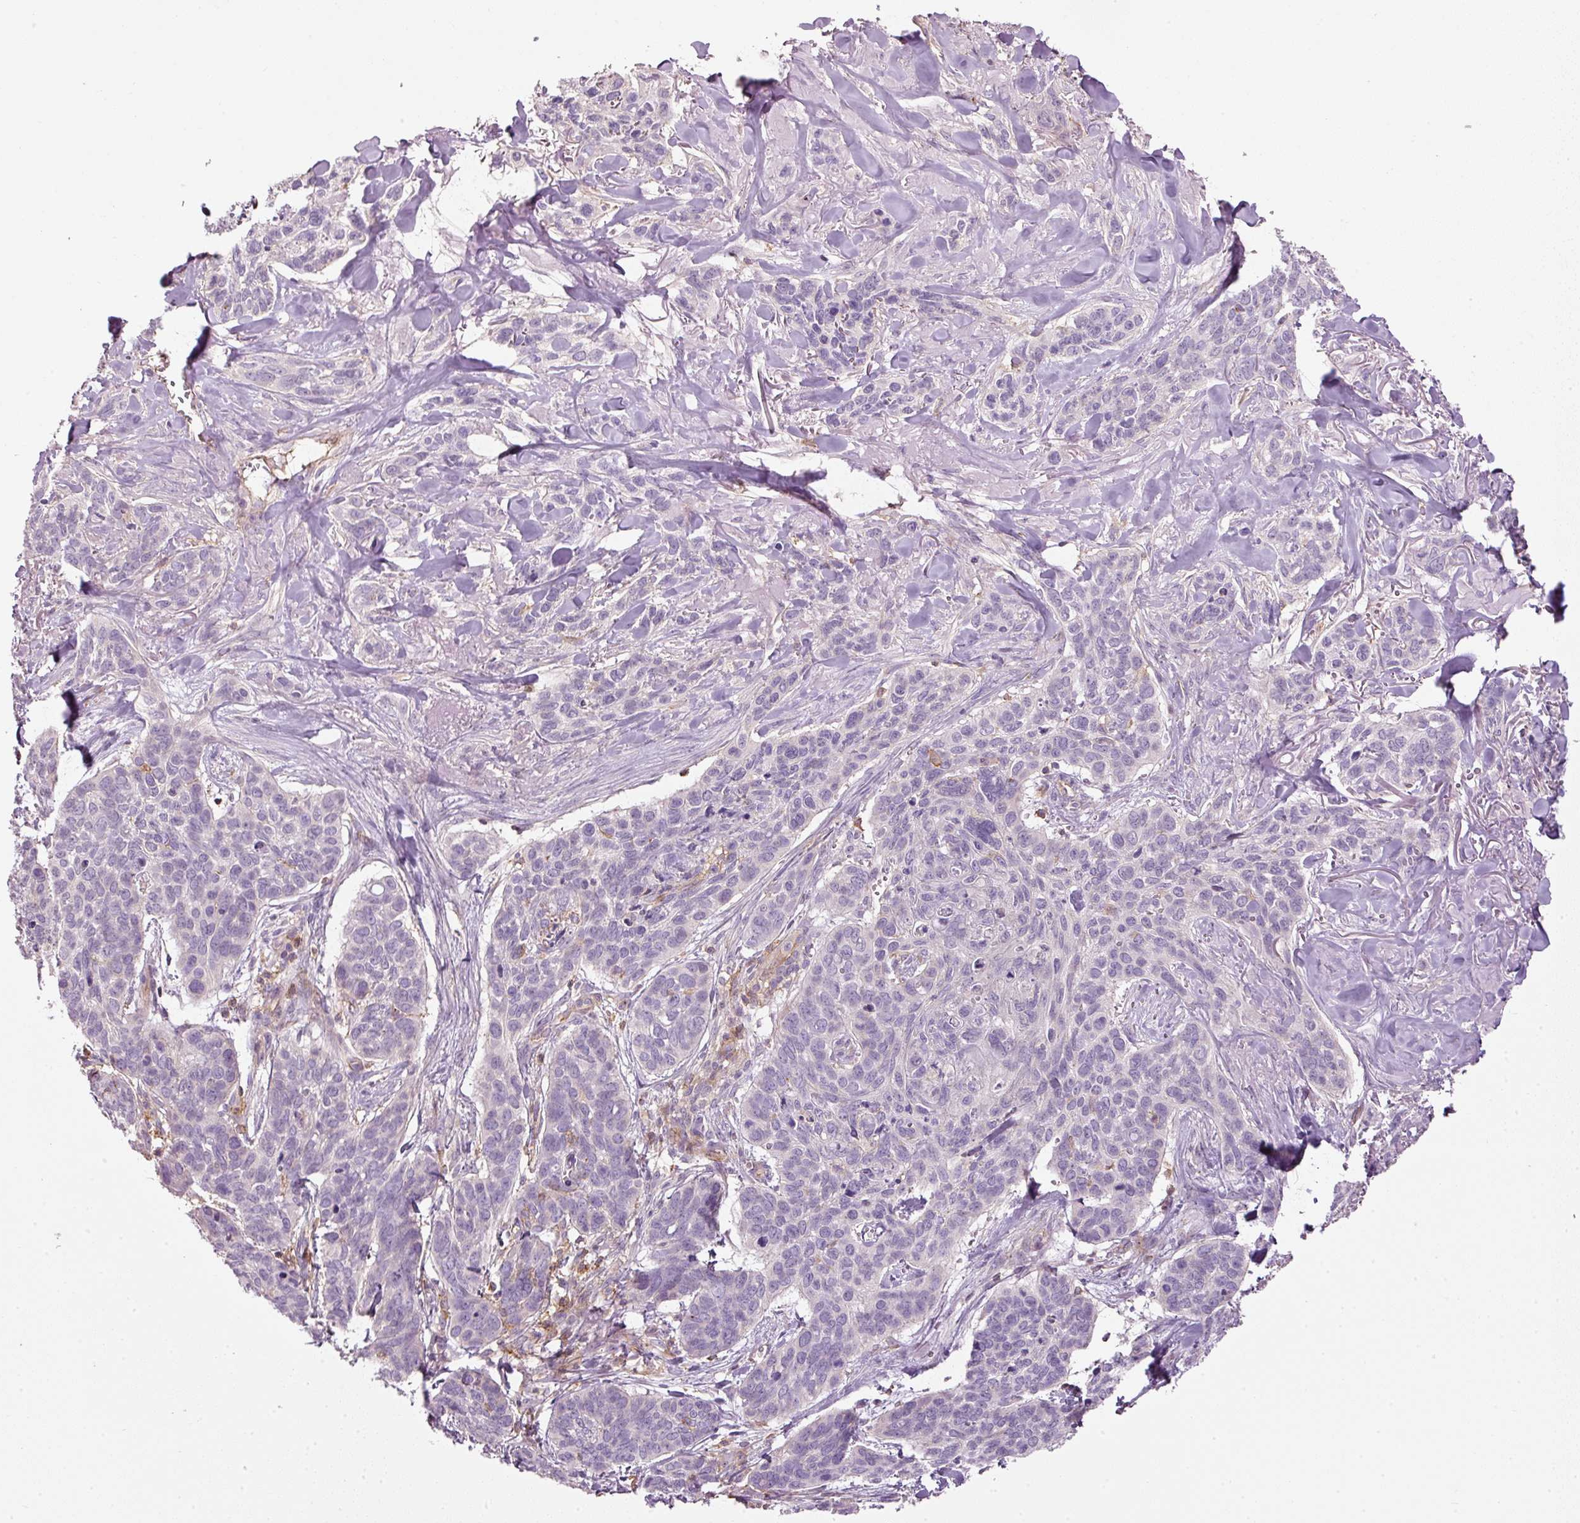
{"staining": {"intensity": "negative", "quantity": "none", "location": "none"}, "tissue": "skin cancer", "cell_type": "Tumor cells", "image_type": "cancer", "snomed": [{"axis": "morphology", "description": "Basal cell carcinoma"}, {"axis": "topography", "description": "Skin"}], "caption": "IHC image of neoplastic tissue: skin cancer stained with DAB (3,3'-diaminobenzidine) reveals no significant protein expression in tumor cells. The staining was performed using DAB (3,3'-diaminobenzidine) to visualize the protein expression in brown, while the nuclei were stained in blue with hematoxylin (Magnification: 20x).", "gene": "SIPA1", "patient": {"sex": "male", "age": 86}}